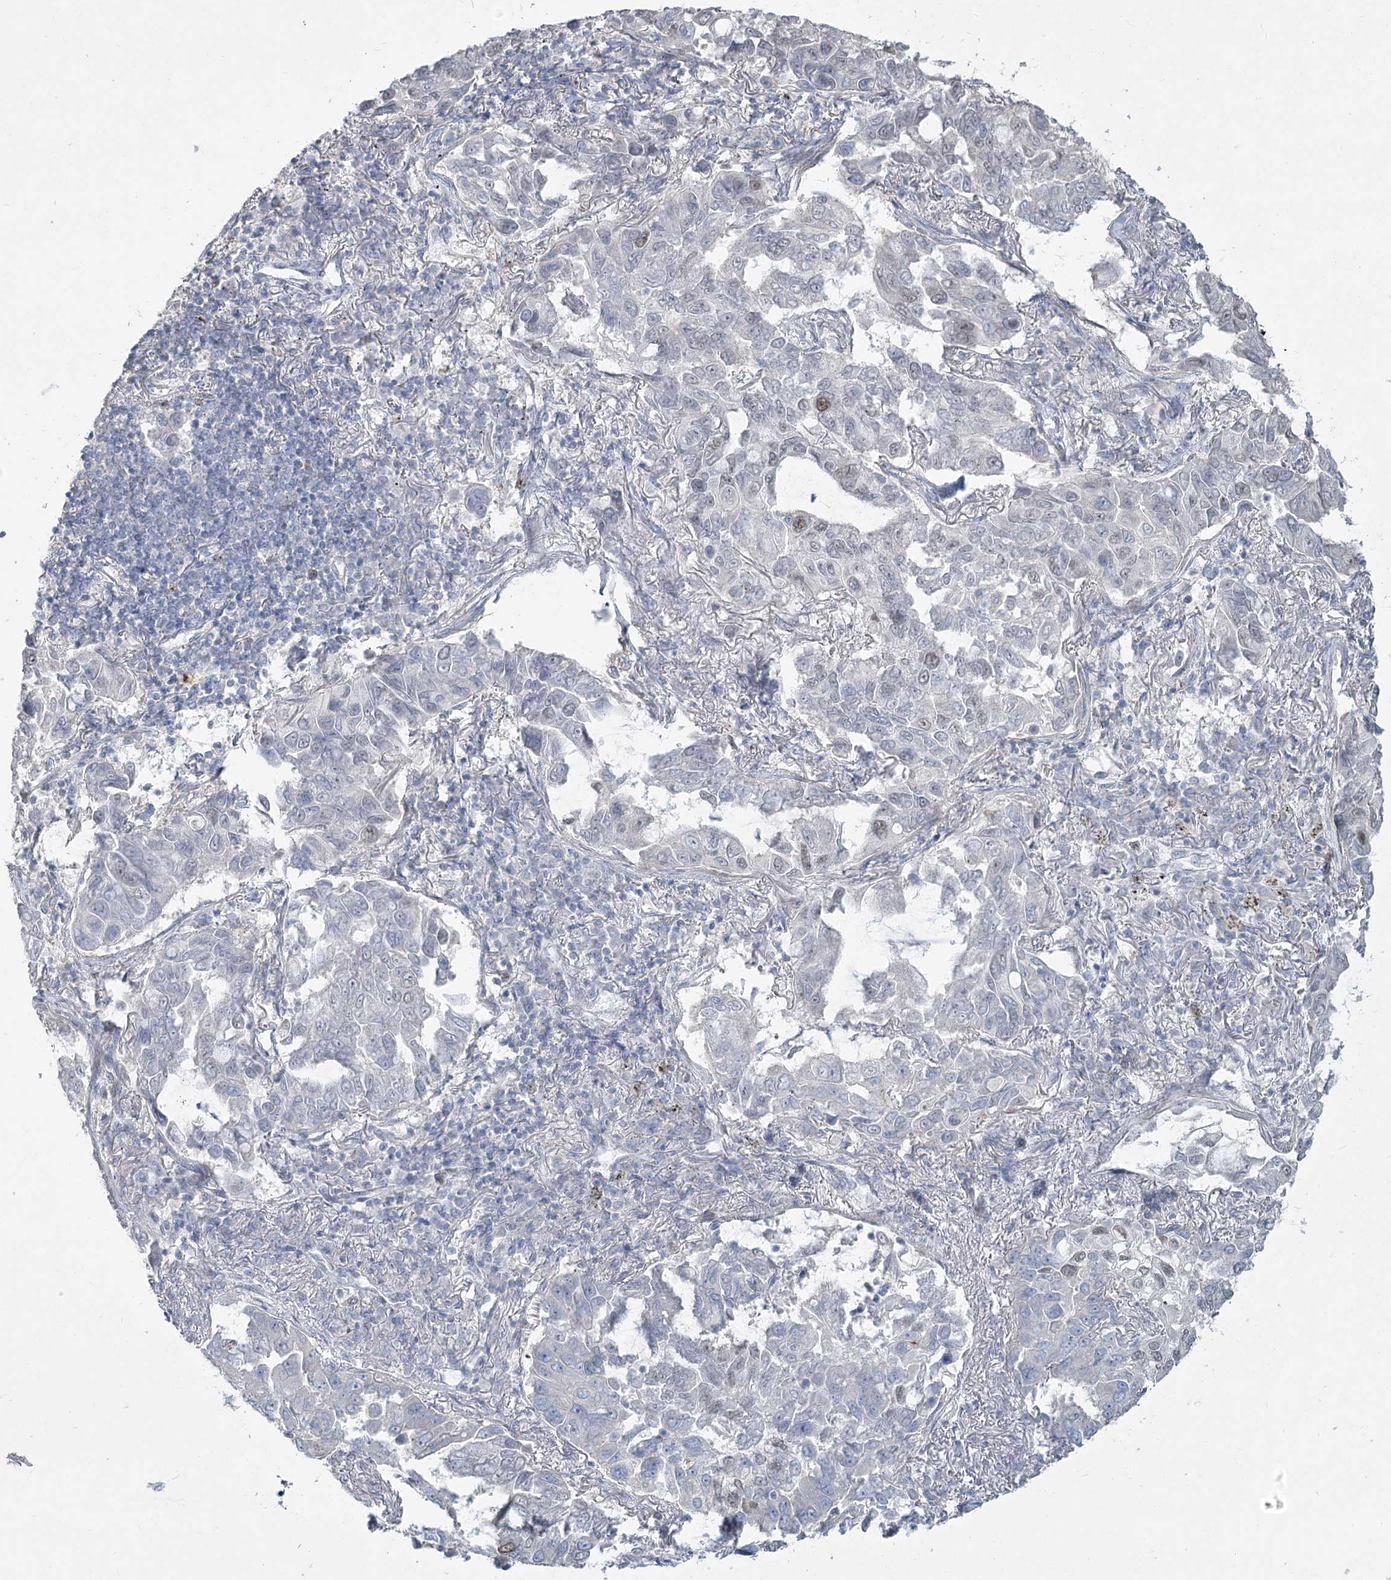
{"staining": {"intensity": "negative", "quantity": "none", "location": "none"}, "tissue": "lung cancer", "cell_type": "Tumor cells", "image_type": "cancer", "snomed": [{"axis": "morphology", "description": "Adenocarcinoma, NOS"}, {"axis": "topography", "description": "Lung"}], "caption": "This is an immunohistochemistry photomicrograph of human lung adenocarcinoma. There is no positivity in tumor cells.", "gene": "ABITRAM", "patient": {"sex": "male", "age": 64}}